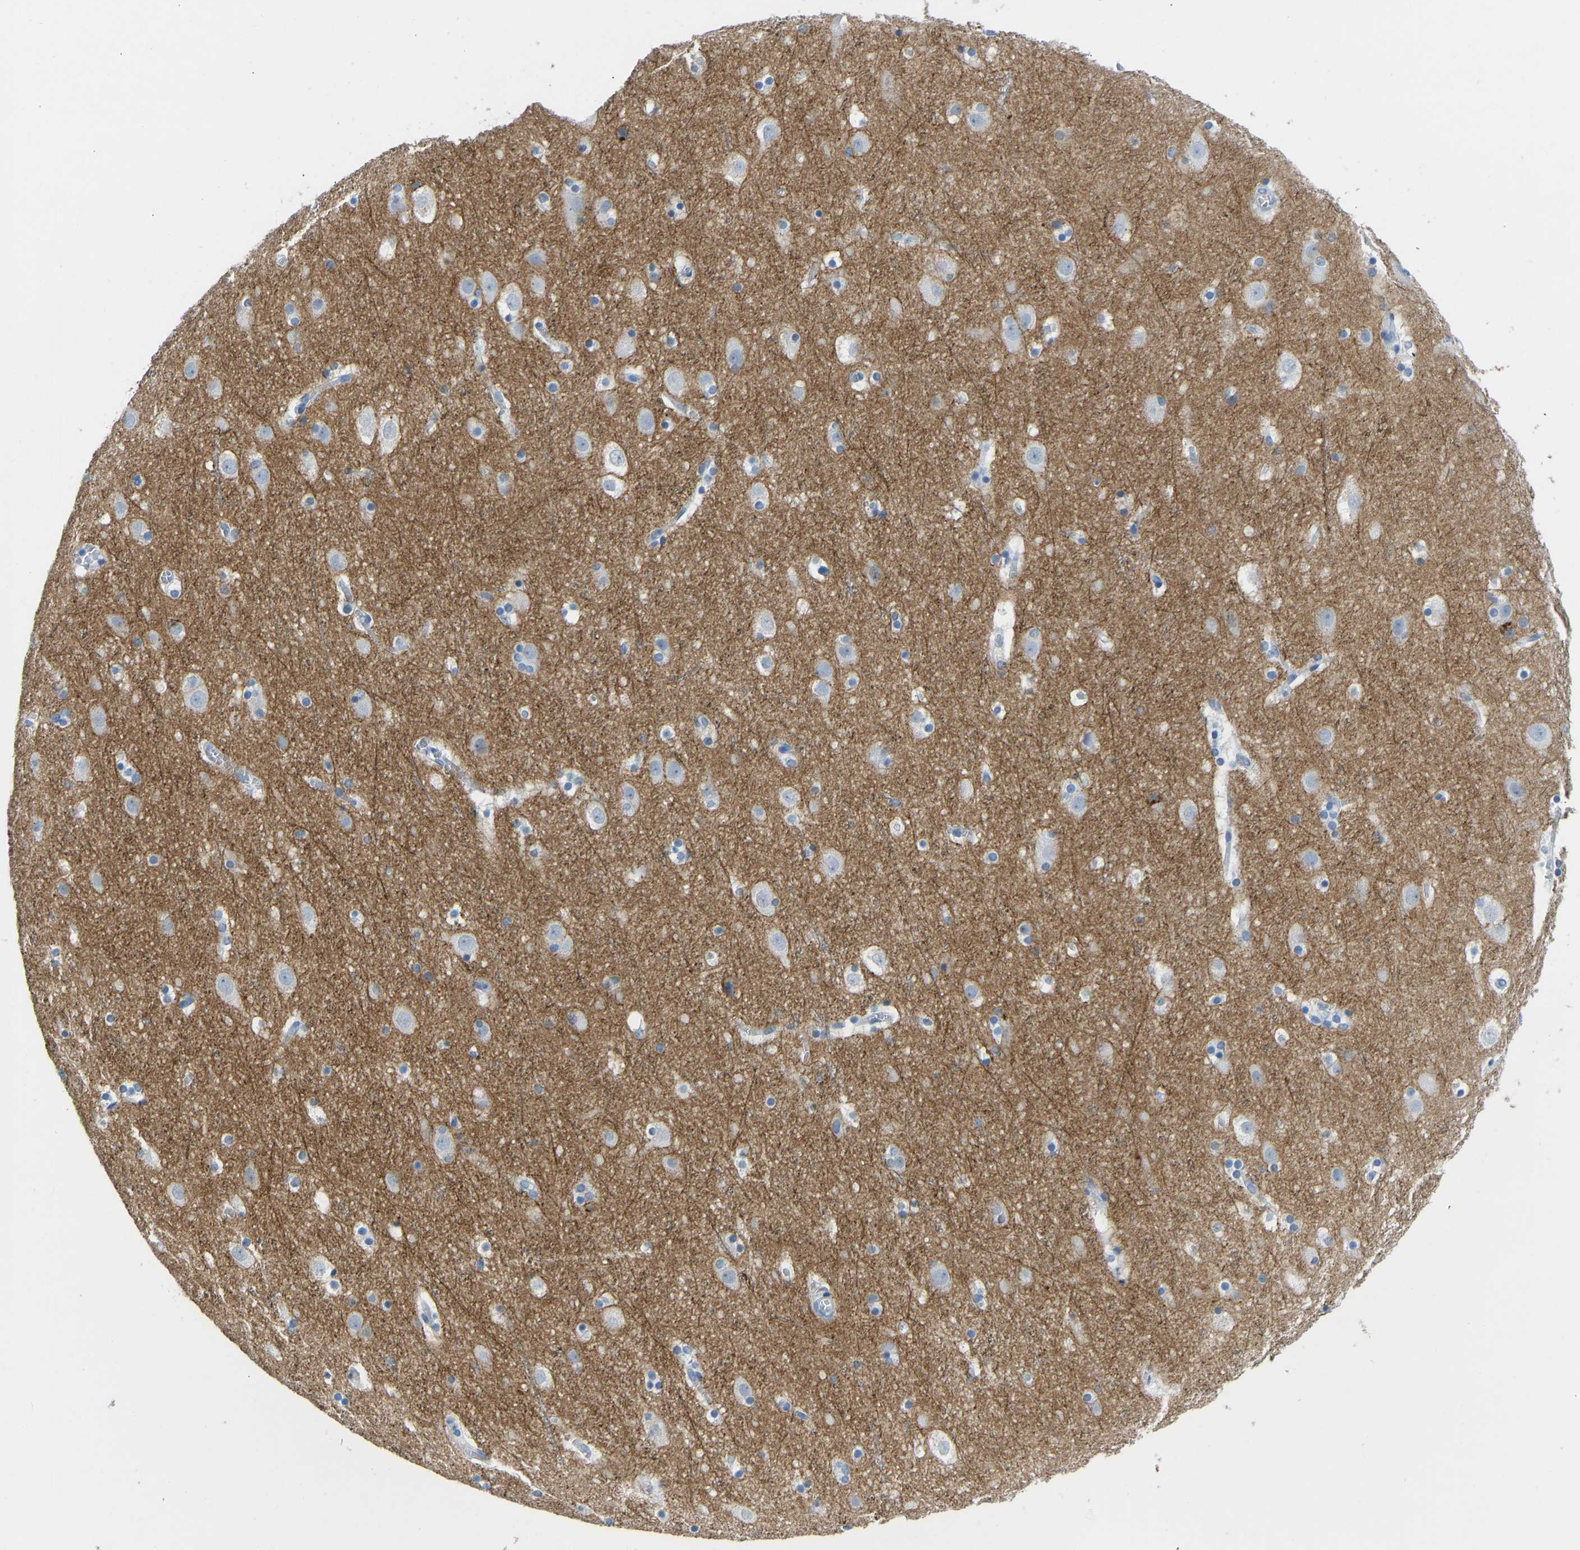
{"staining": {"intensity": "negative", "quantity": "none", "location": "none"}, "tissue": "cerebral cortex", "cell_type": "Endothelial cells", "image_type": "normal", "snomed": [{"axis": "morphology", "description": "Normal tissue, NOS"}, {"axis": "topography", "description": "Cerebral cortex"}], "caption": "This image is of normal cerebral cortex stained with immunohistochemistry to label a protein in brown with the nuclei are counter-stained blue. There is no staining in endothelial cells.", "gene": "ATP1A1", "patient": {"sex": "male", "age": 45}}